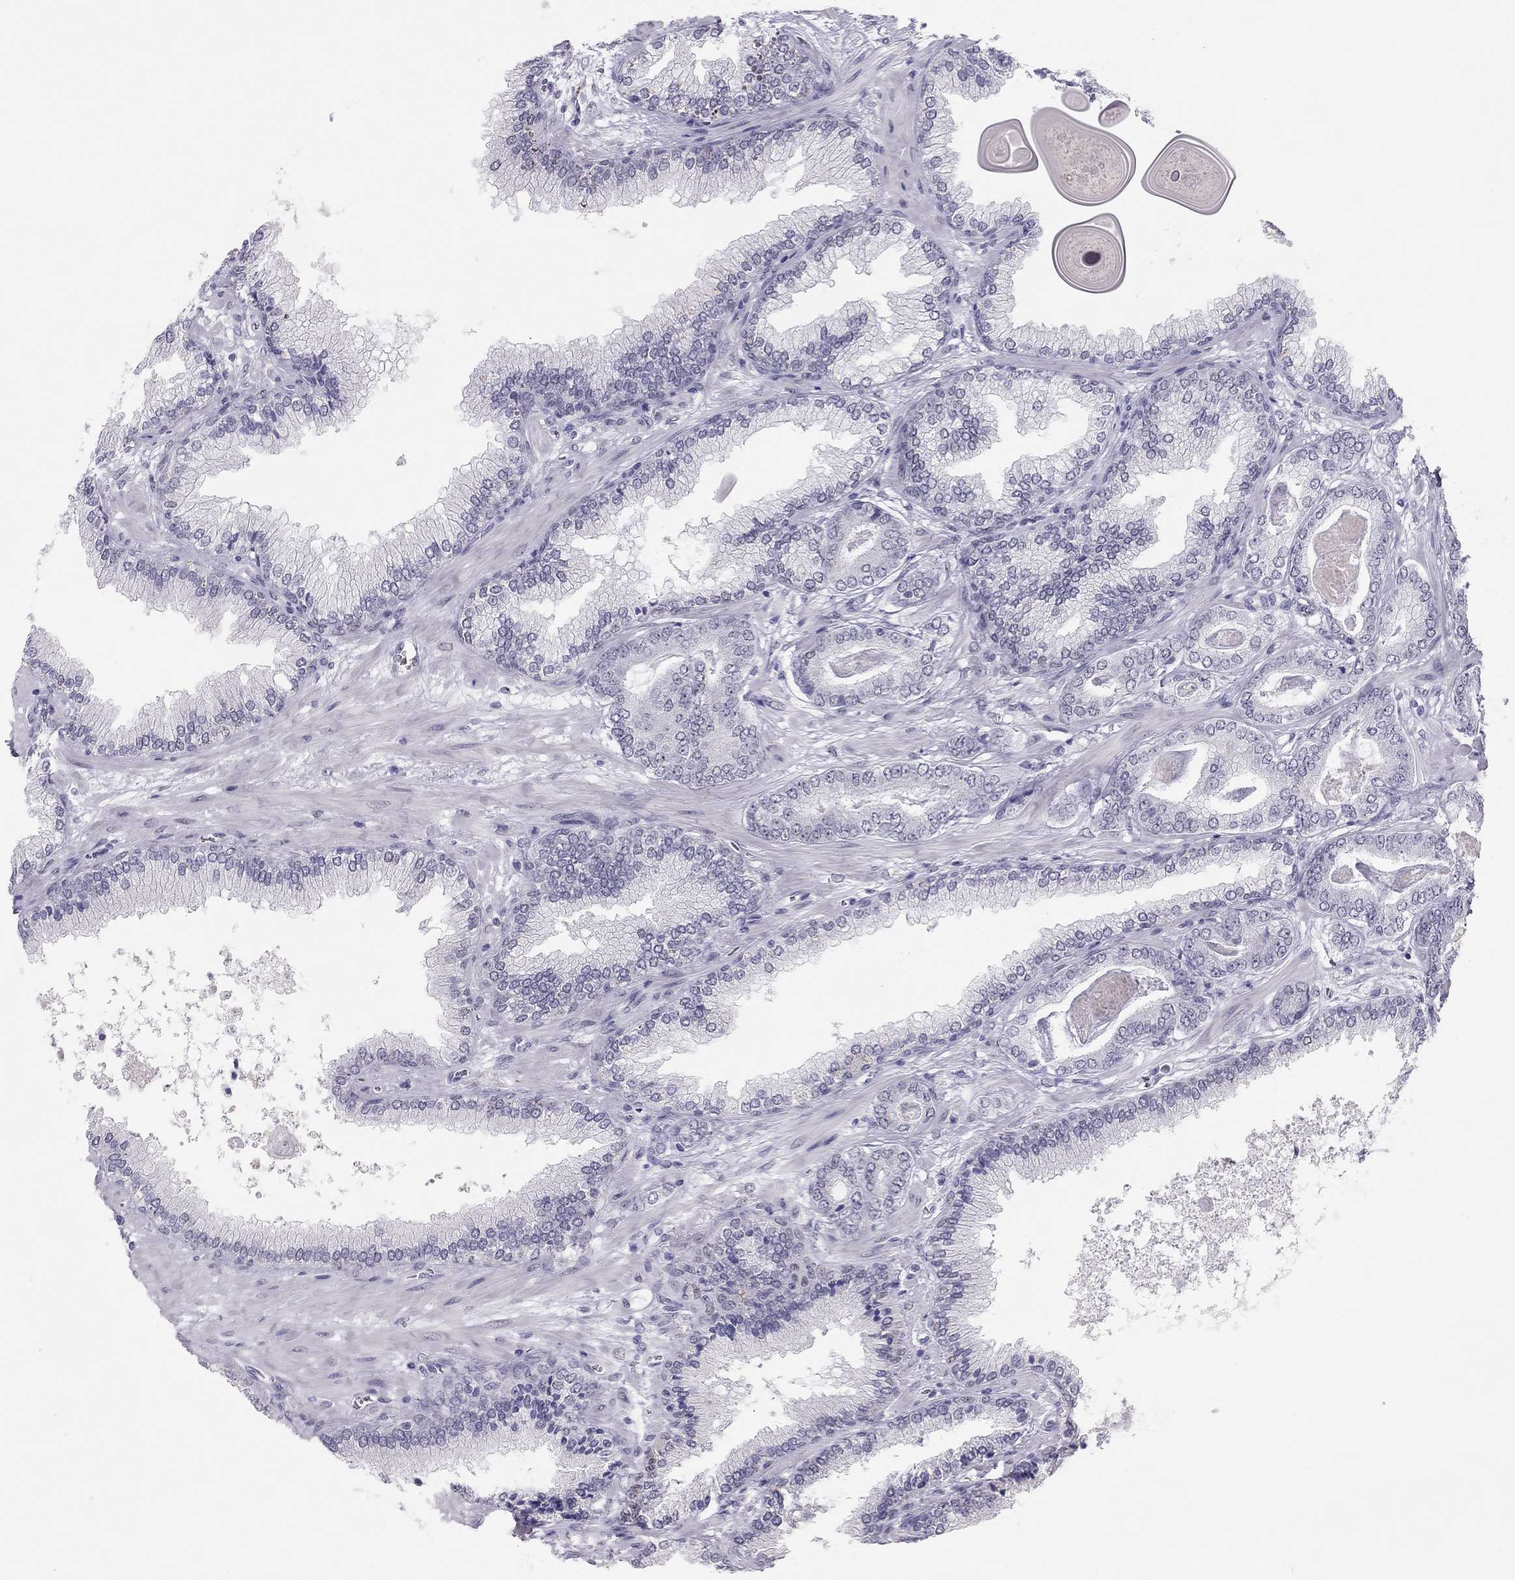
{"staining": {"intensity": "negative", "quantity": "none", "location": "none"}, "tissue": "prostate cancer", "cell_type": "Tumor cells", "image_type": "cancer", "snomed": [{"axis": "morphology", "description": "Adenocarcinoma, Low grade"}, {"axis": "topography", "description": "Prostate"}], "caption": "Prostate cancer (low-grade adenocarcinoma) stained for a protein using IHC exhibits no positivity tumor cells.", "gene": "PHOX2A", "patient": {"sex": "male", "age": 69}}